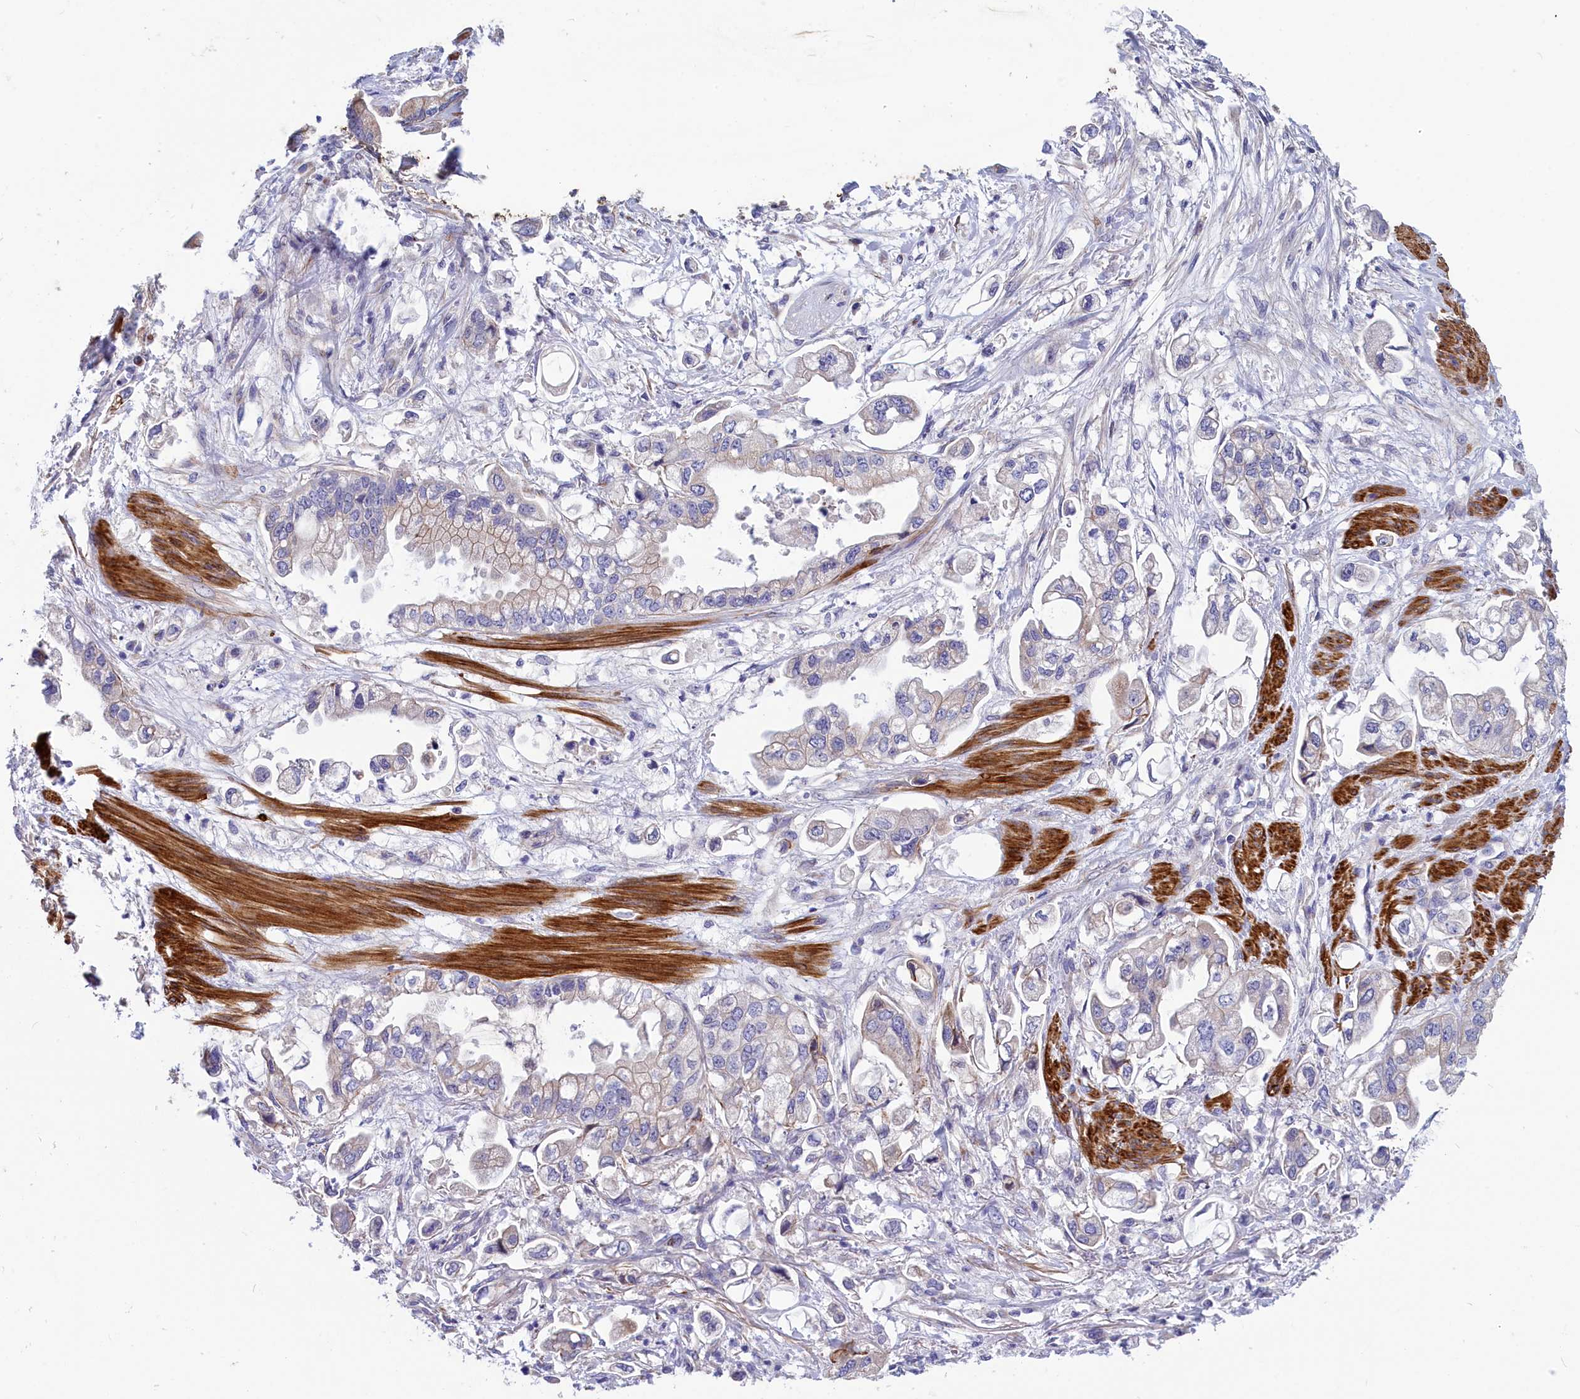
{"staining": {"intensity": "negative", "quantity": "none", "location": "none"}, "tissue": "stomach cancer", "cell_type": "Tumor cells", "image_type": "cancer", "snomed": [{"axis": "morphology", "description": "Adenocarcinoma, NOS"}, {"axis": "topography", "description": "Stomach"}], "caption": "This is an IHC histopathology image of stomach cancer (adenocarcinoma). There is no staining in tumor cells.", "gene": "TUBGCP4", "patient": {"sex": "male", "age": 62}}